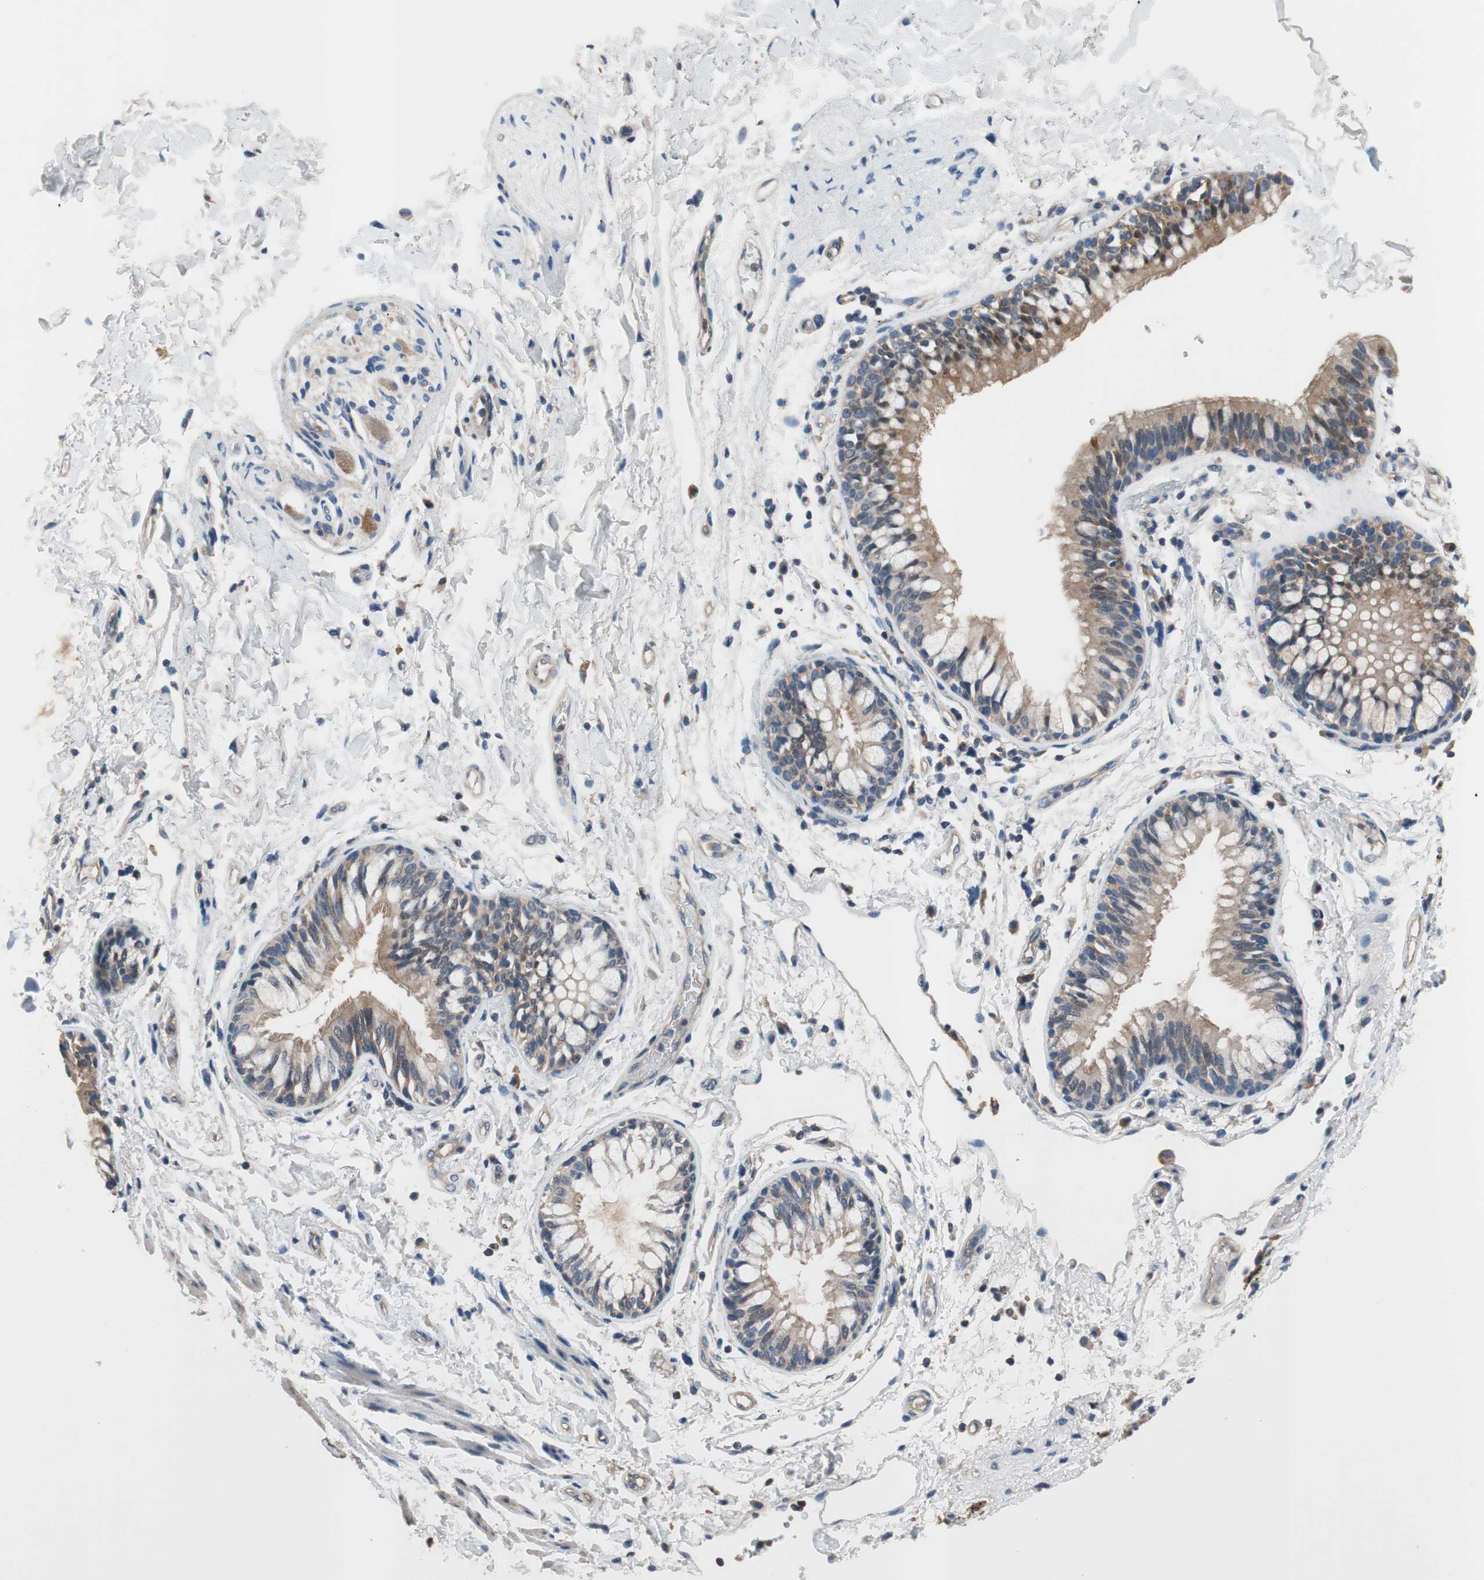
{"staining": {"intensity": "moderate", "quantity": "25%-75%", "location": "cytoplasmic/membranous"}, "tissue": "adipose tissue", "cell_type": "Adipocytes", "image_type": "normal", "snomed": [{"axis": "morphology", "description": "Normal tissue, NOS"}, {"axis": "topography", "description": "Cartilage tissue"}, {"axis": "topography", "description": "Bronchus"}], "caption": "Adipocytes demonstrate medium levels of moderate cytoplasmic/membranous positivity in approximately 25%-75% of cells in benign adipose tissue.", "gene": "CALML3", "patient": {"sex": "female", "age": 73}}